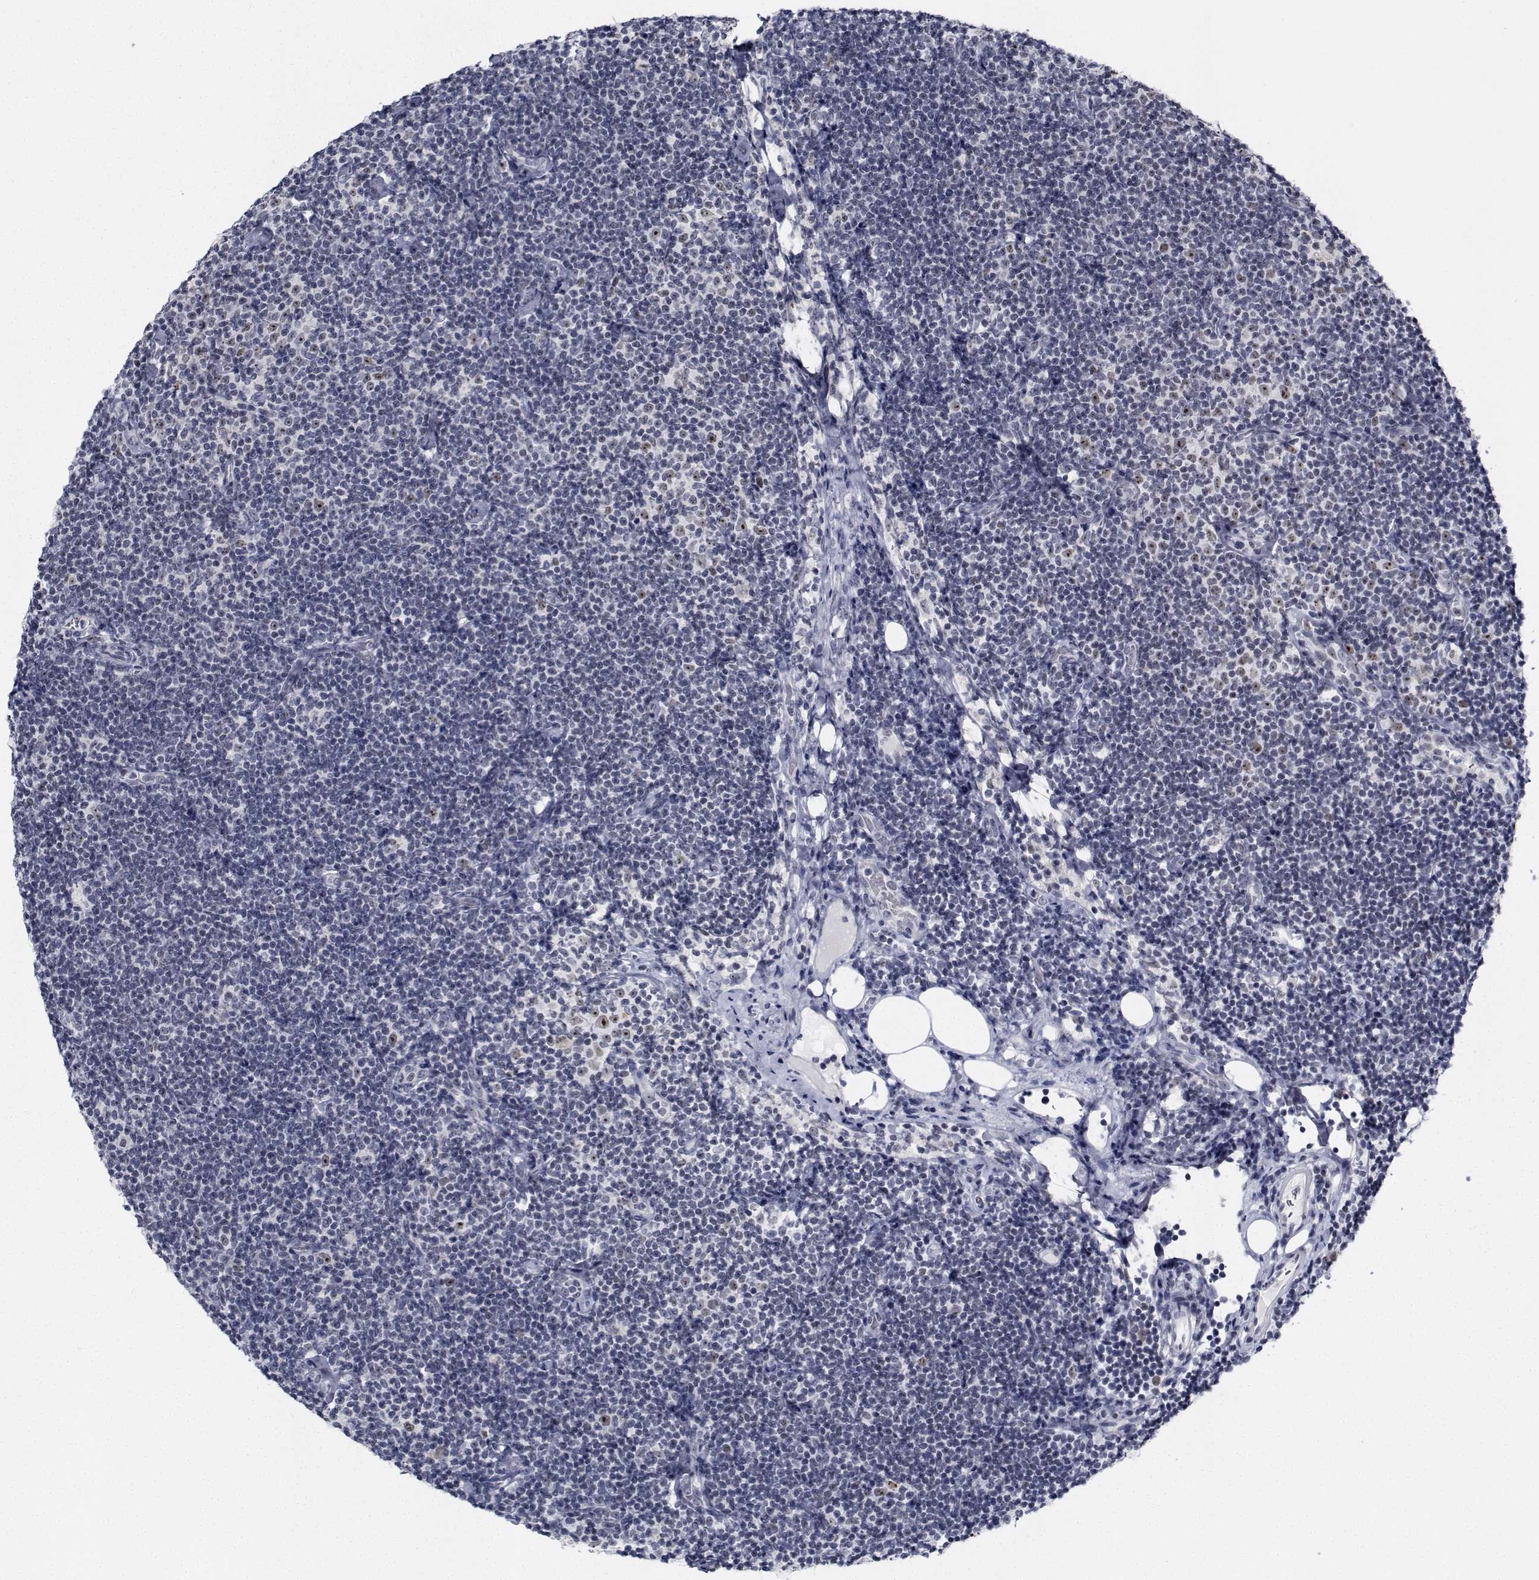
{"staining": {"intensity": "negative", "quantity": "none", "location": "none"}, "tissue": "lymphoma", "cell_type": "Tumor cells", "image_type": "cancer", "snomed": [{"axis": "morphology", "description": "Malignant lymphoma, non-Hodgkin's type, Low grade"}, {"axis": "topography", "description": "Lymph node"}], "caption": "Immunohistochemical staining of low-grade malignant lymphoma, non-Hodgkin's type reveals no significant expression in tumor cells.", "gene": "NVL", "patient": {"sex": "male", "age": 81}}